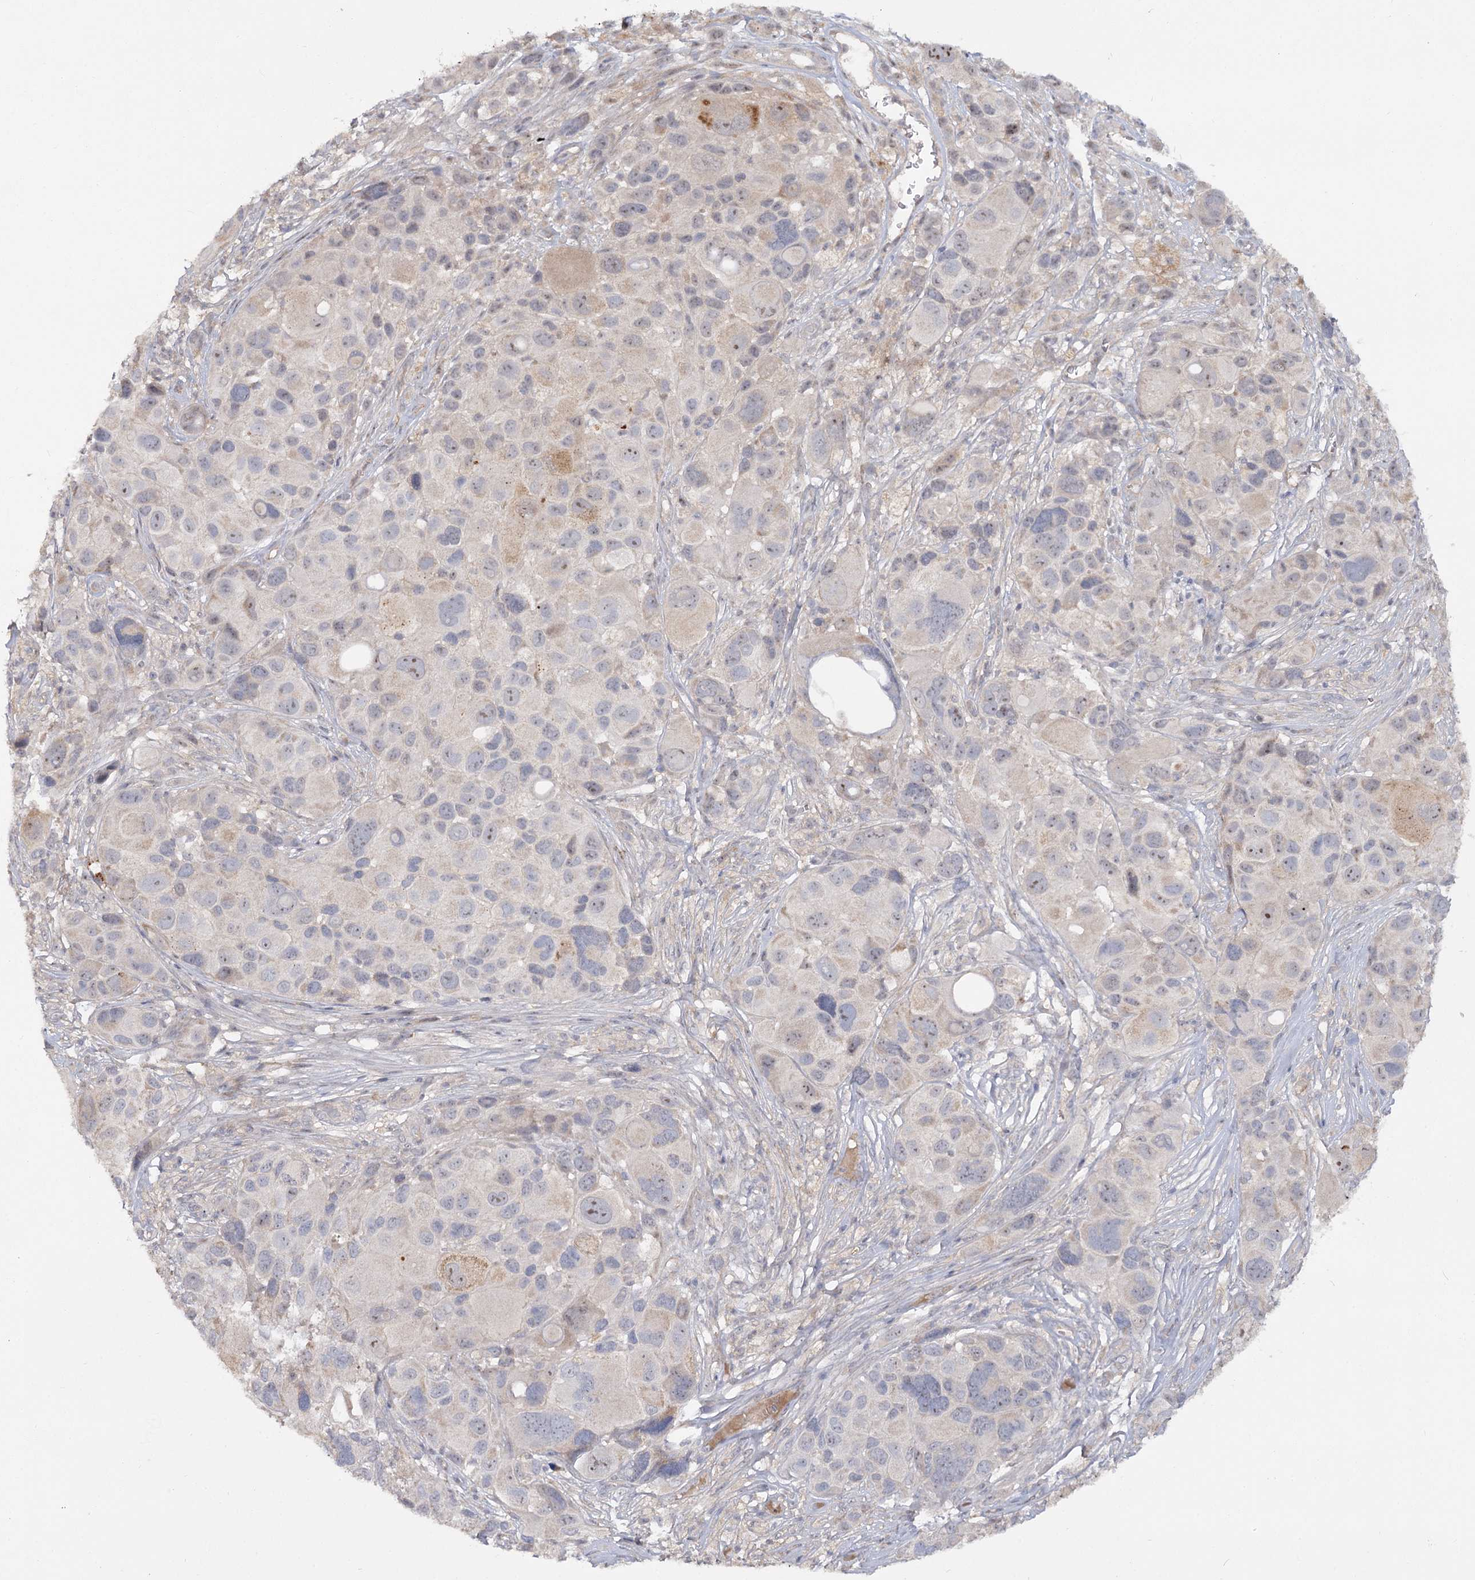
{"staining": {"intensity": "negative", "quantity": "none", "location": "none"}, "tissue": "melanoma", "cell_type": "Tumor cells", "image_type": "cancer", "snomed": [{"axis": "morphology", "description": "Malignant melanoma, NOS"}, {"axis": "topography", "description": "Skin of trunk"}], "caption": "Immunohistochemistry (IHC) image of human melanoma stained for a protein (brown), which shows no positivity in tumor cells. (Immunohistochemistry (IHC), brightfield microscopy, high magnification).", "gene": "ANGPTL5", "patient": {"sex": "male", "age": 71}}